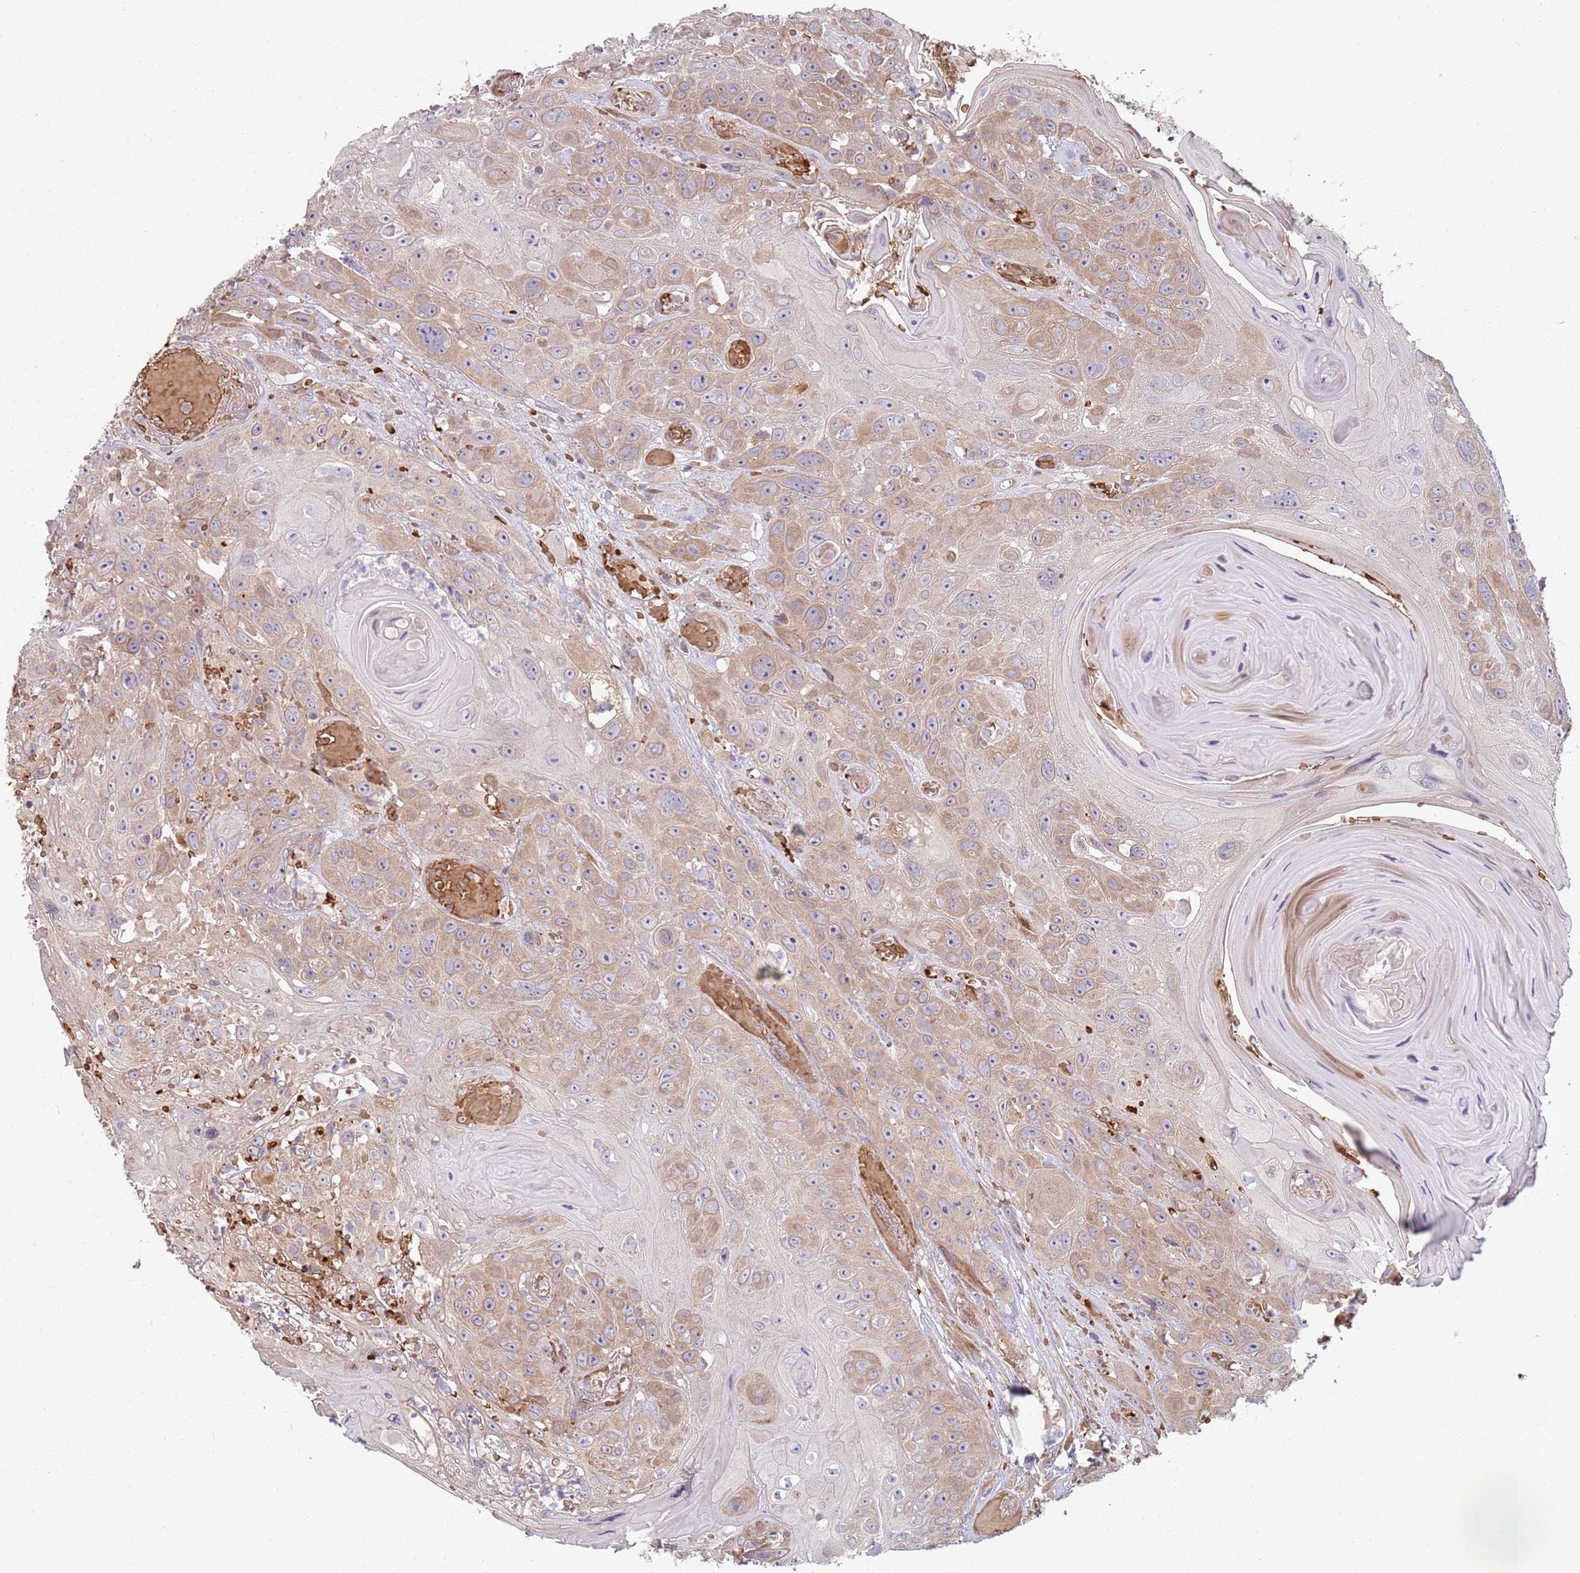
{"staining": {"intensity": "weak", "quantity": "25%-75%", "location": "cytoplasmic/membranous"}, "tissue": "head and neck cancer", "cell_type": "Tumor cells", "image_type": "cancer", "snomed": [{"axis": "morphology", "description": "Squamous cell carcinoma, NOS"}, {"axis": "topography", "description": "Head-Neck"}], "caption": "High-power microscopy captured an IHC histopathology image of head and neck cancer, revealing weak cytoplasmic/membranous expression in approximately 25%-75% of tumor cells. (DAB IHC with brightfield microscopy, high magnification).", "gene": "SPATA2", "patient": {"sex": "female", "age": 59}}